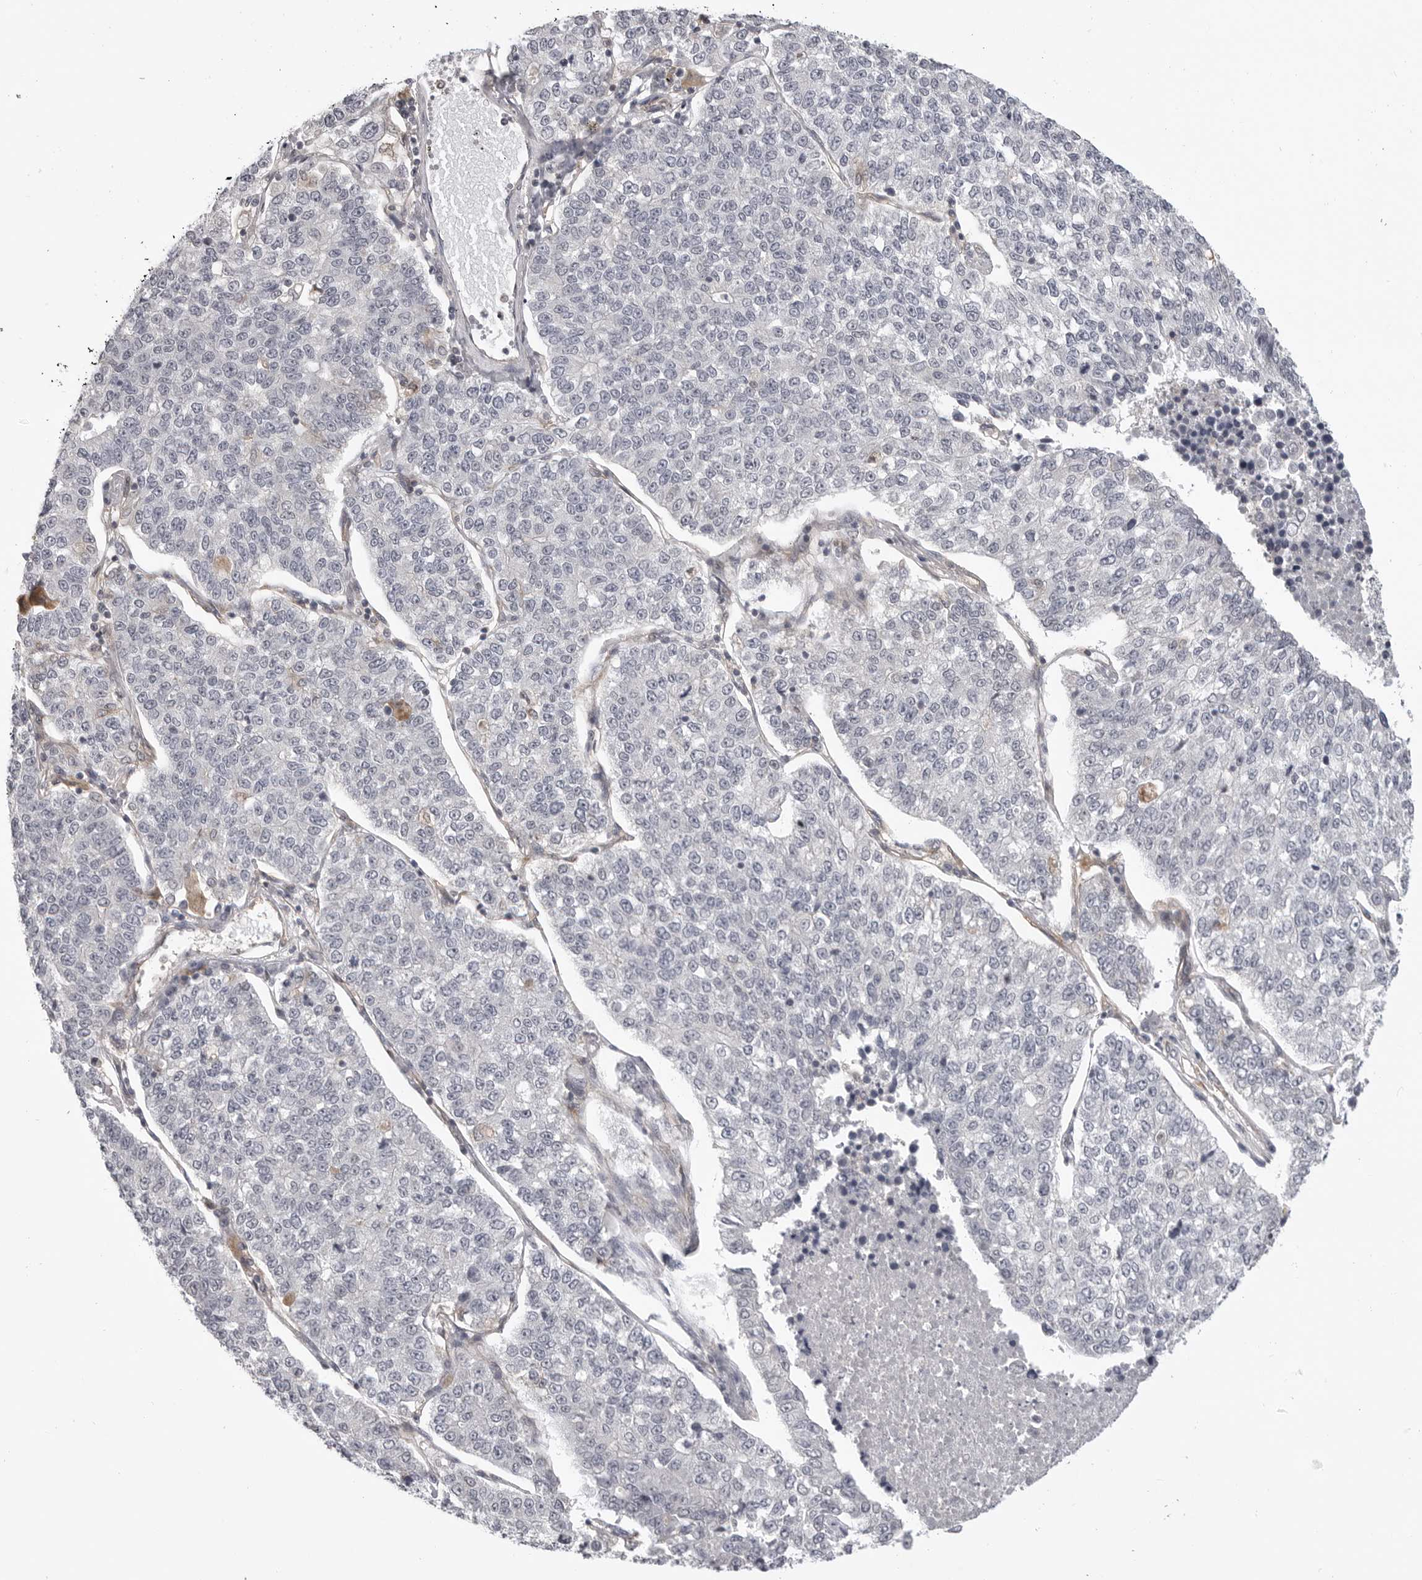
{"staining": {"intensity": "negative", "quantity": "none", "location": "none"}, "tissue": "lung cancer", "cell_type": "Tumor cells", "image_type": "cancer", "snomed": [{"axis": "morphology", "description": "Adenocarcinoma, NOS"}, {"axis": "topography", "description": "Lung"}], "caption": "This micrograph is of lung adenocarcinoma stained with IHC to label a protein in brown with the nuclei are counter-stained blue. There is no staining in tumor cells.", "gene": "IFNGR1", "patient": {"sex": "male", "age": 49}}